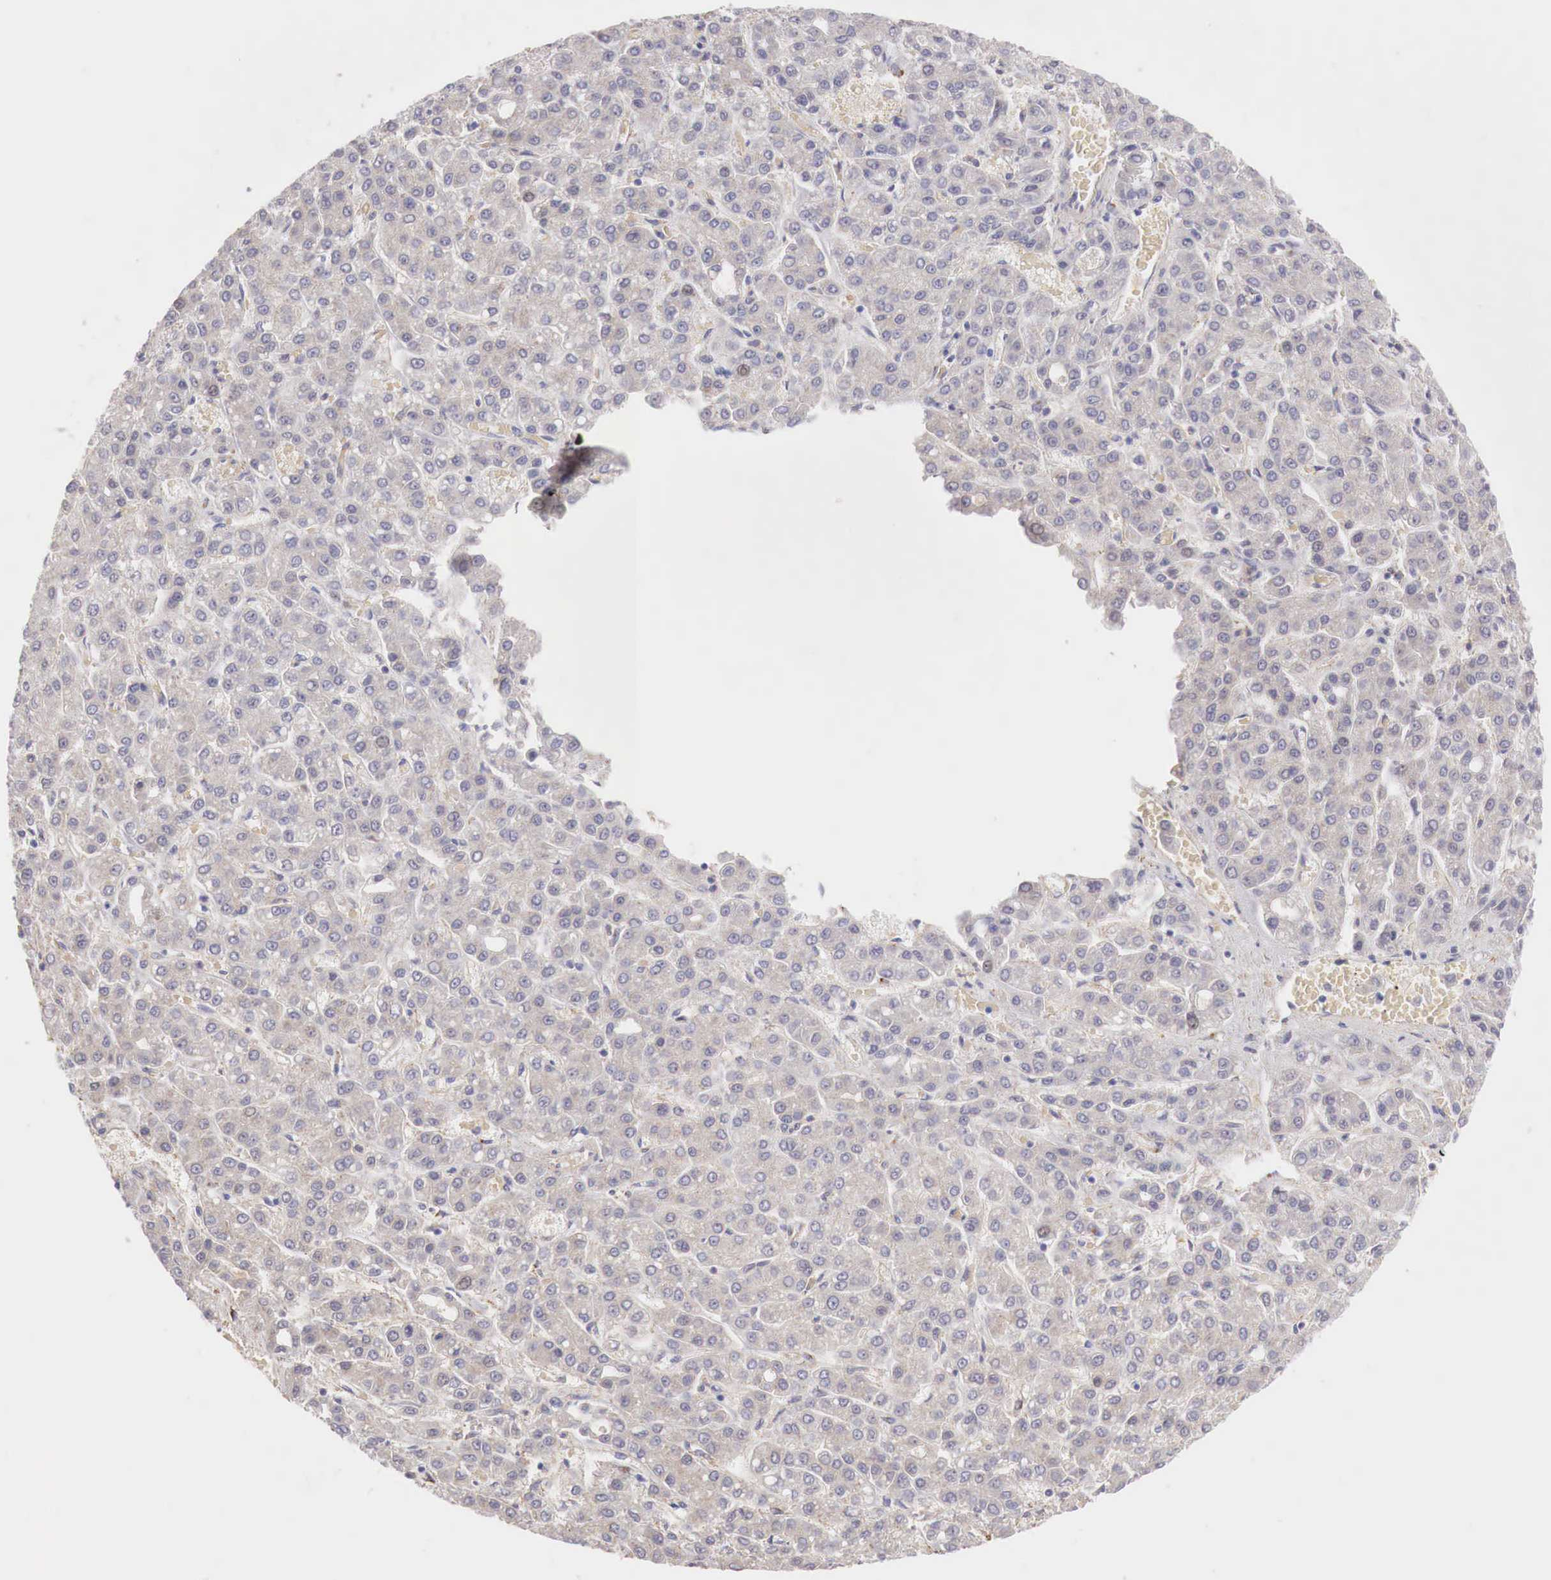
{"staining": {"intensity": "weak", "quantity": ">75%", "location": "cytoplasmic/membranous"}, "tissue": "liver cancer", "cell_type": "Tumor cells", "image_type": "cancer", "snomed": [{"axis": "morphology", "description": "Carcinoma, Hepatocellular, NOS"}, {"axis": "topography", "description": "Liver"}], "caption": "Human liver cancer stained with a protein marker exhibits weak staining in tumor cells.", "gene": "KLHDC7B", "patient": {"sex": "male", "age": 69}}